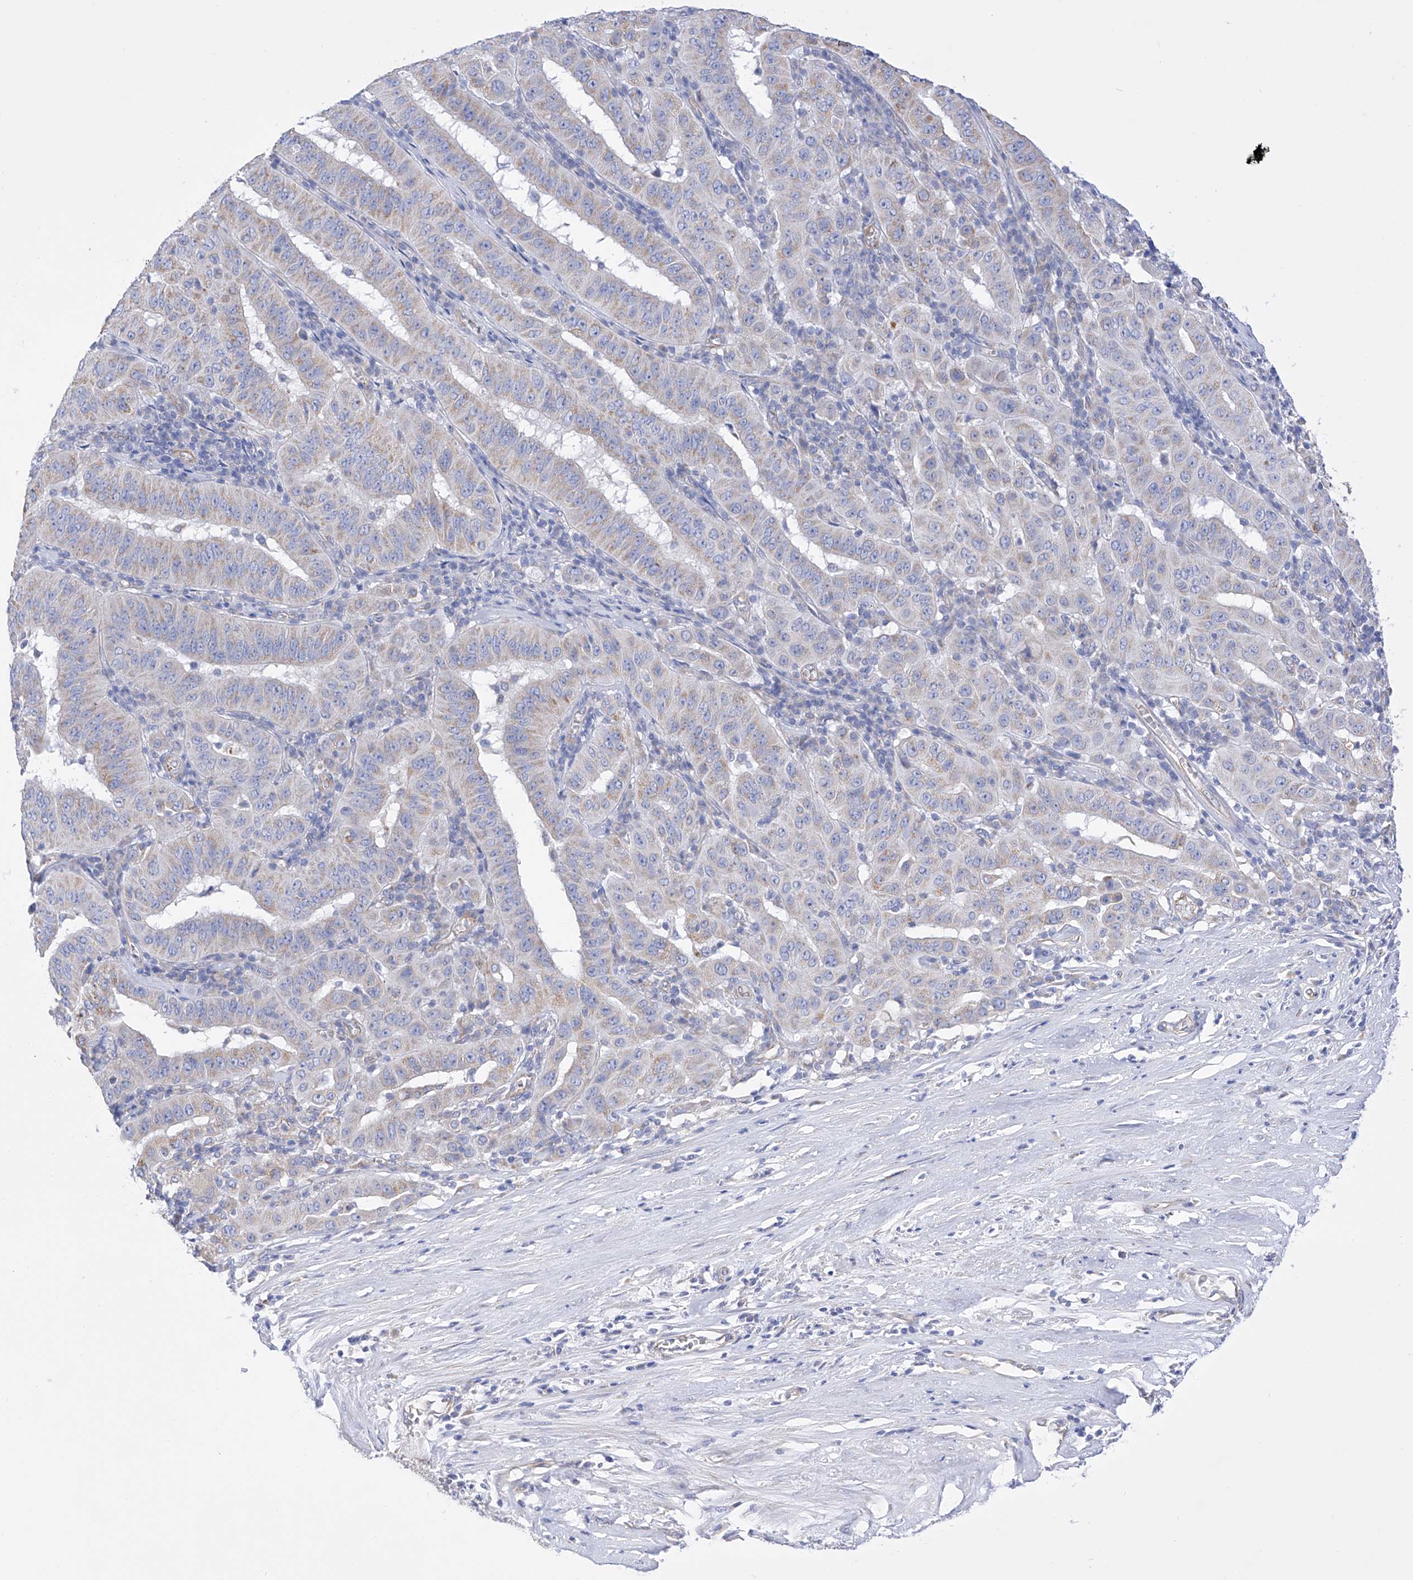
{"staining": {"intensity": "weak", "quantity": "25%-75%", "location": "cytoplasmic/membranous"}, "tissue": "pancreatic cancer", "cell_type": "Tumor cells", "image_type": "cancer", "snomed": [{"axis": "morphology", "description": "Adenocarcinoma, NOS"}, {"axis": "topography", "description": "Pancreas"}], "caption": "Tumor cells display low levels of weak cytoplasmic/membranous positivity in approximately 25%-75% of cells in pancreatic cancer. Ihc stains the protein of interest in brown and the nuclei are stained blue.", "gene": "FLG", "patient": {"sex": "male", "age": 63}}